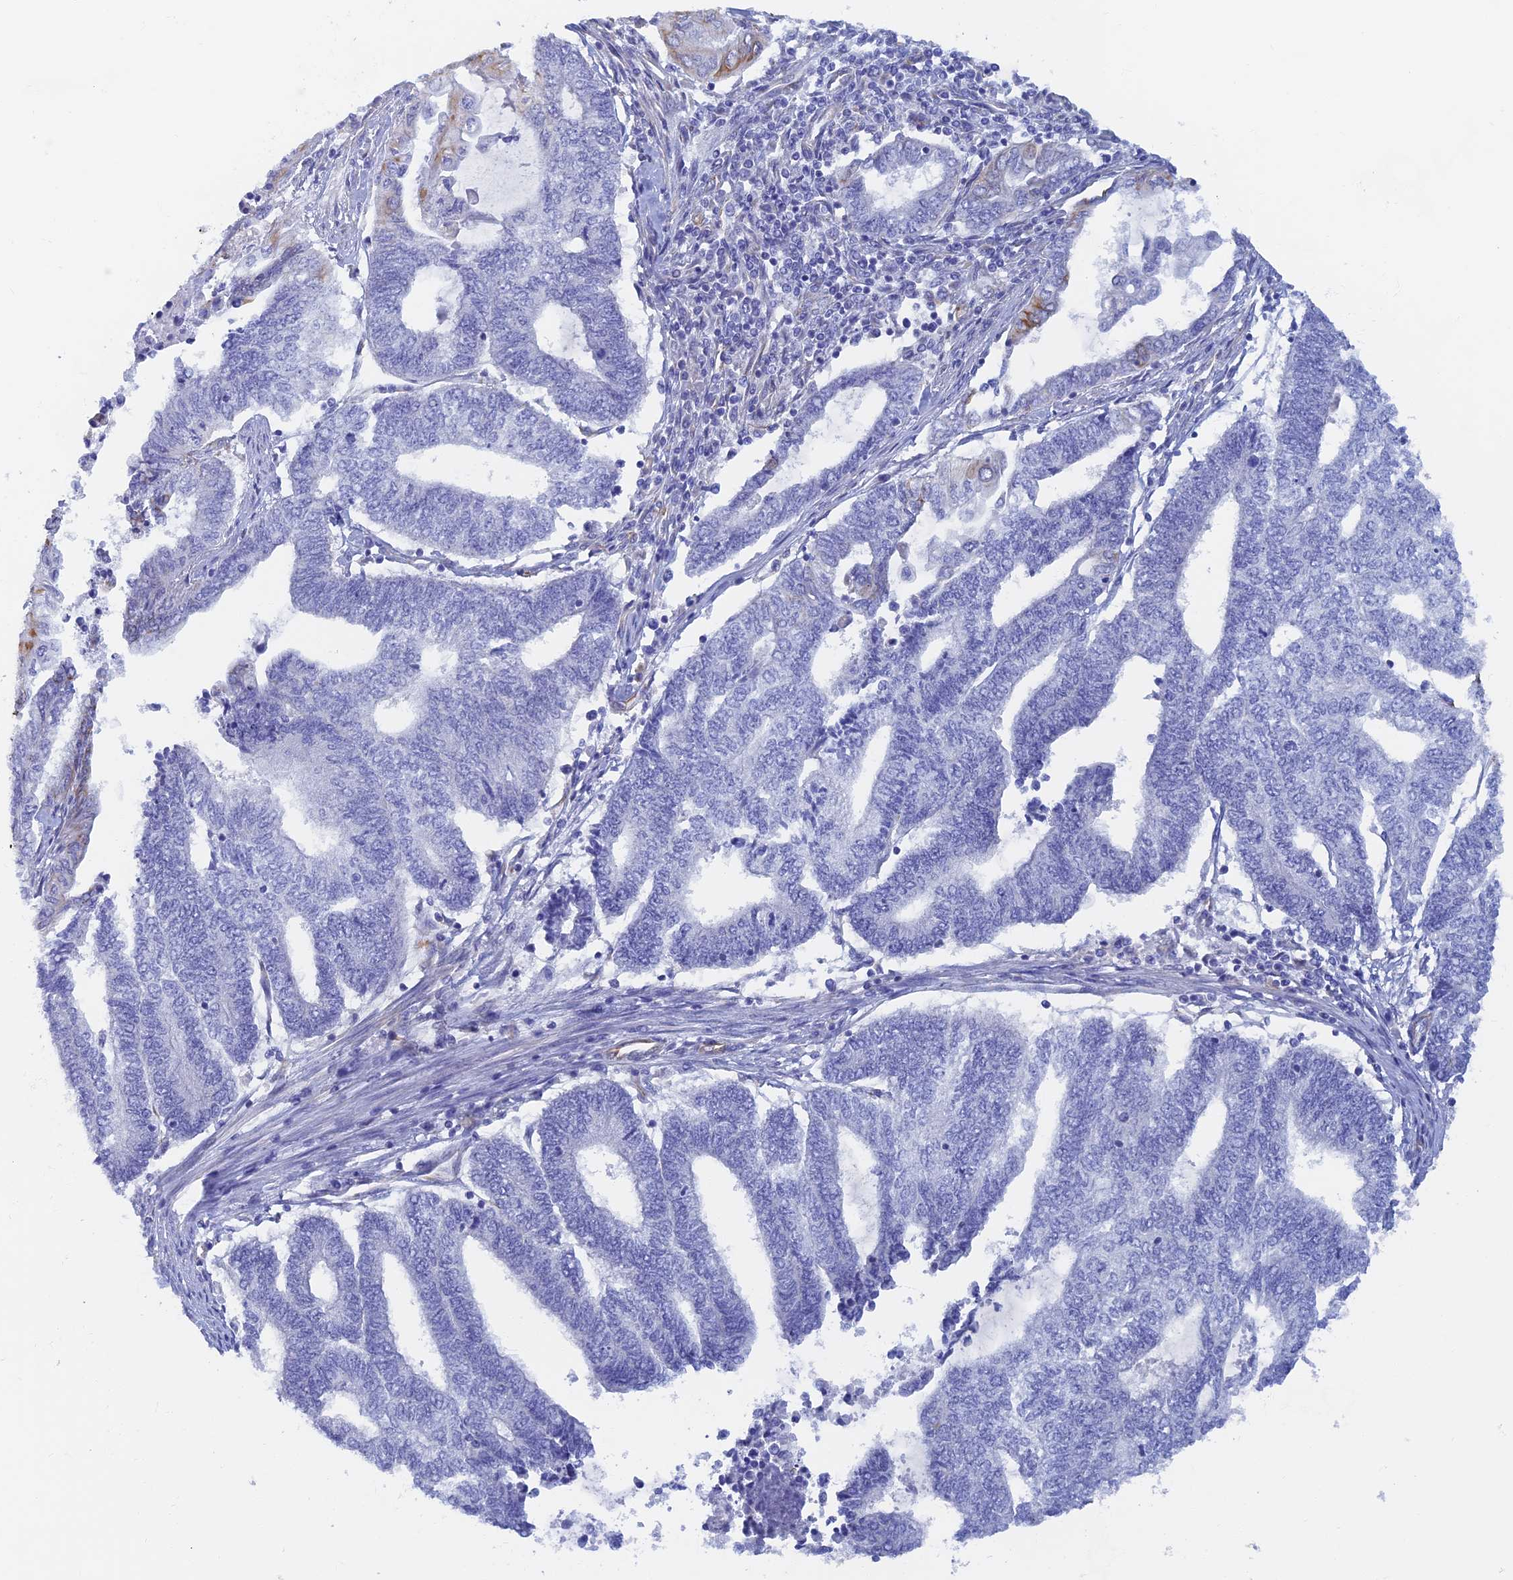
{"staining": {"intensity": "negative", "quantity": "none", "location": "none"}, "tissue": "endometrial cancer", "cell_type": "Tumor cells", "image_type": "cancer", "snomed": [{"axis": "morphology", "description": "Adenocarcinoma, NOS"}, {"axis": "topography", "description": "Uterus"}, {"axis": "topography", "description": "Endometrium"}], "caption": "This image is of endometrial adenocarcinoma stained with immunohistochemistry to label a protein in brown with the nuclei are counter-stained blue. There is no positivity in tumor cells.", "gene": "RMC1", "patient": {"sex": "female", "age": 70}}